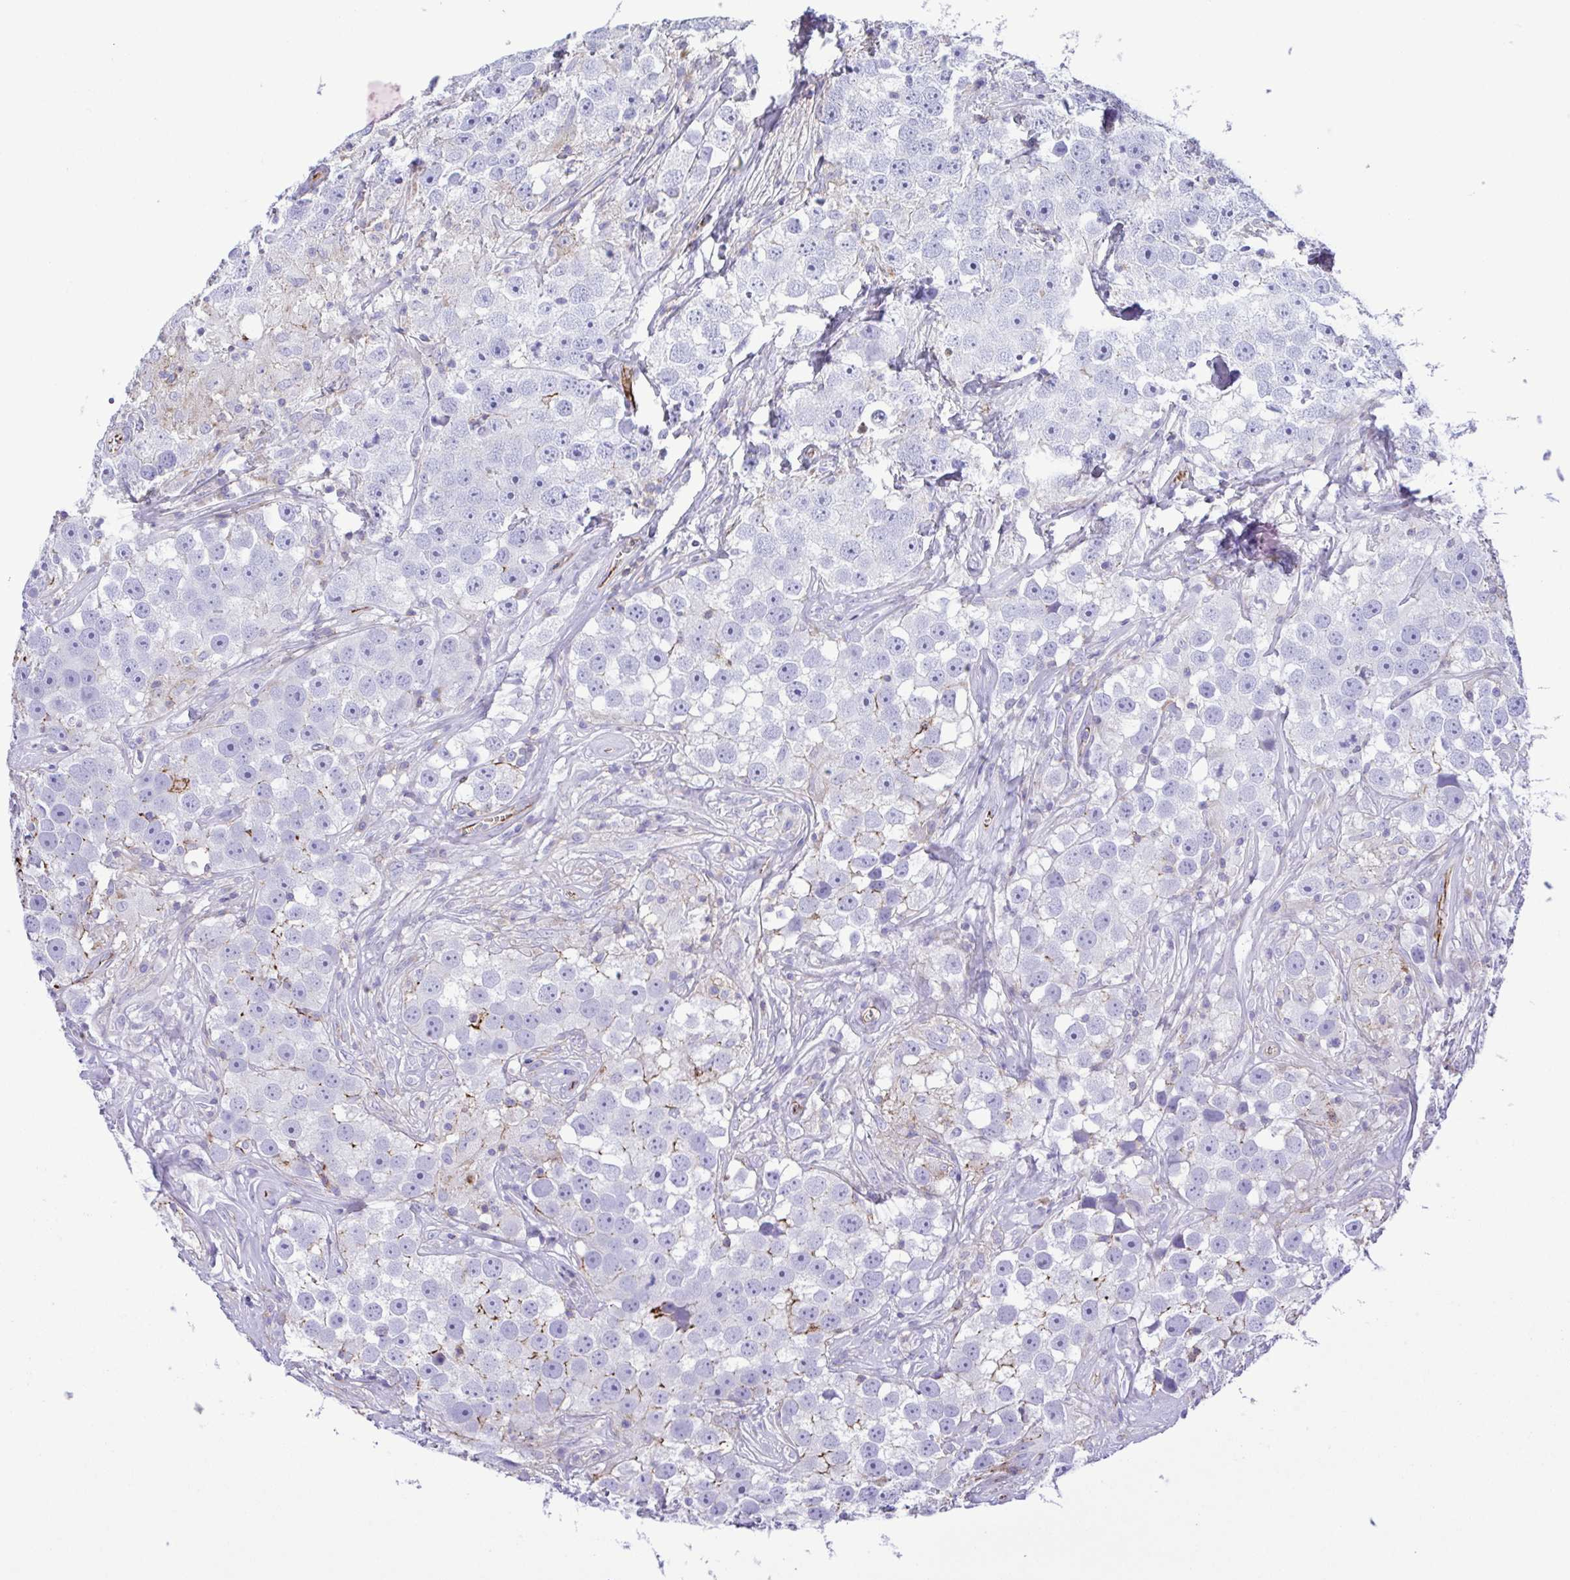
{"staining": {"intensity": "negative", "quantity": "none", "location": "none"}, "tissue": "testis cancer", "cell_type": "Tumor cells", "image_type": "cancer", "snomed": [{"axis": "morphology", "description": "Seminoma, NOS"}, {"axis": "topography", "description": "Testis"}], "caption": "IHC of human seminoma (testis) shows no staining in tumor cells.", "gene": "FLT1", "patient": {"sex": "male", "age": 49}}